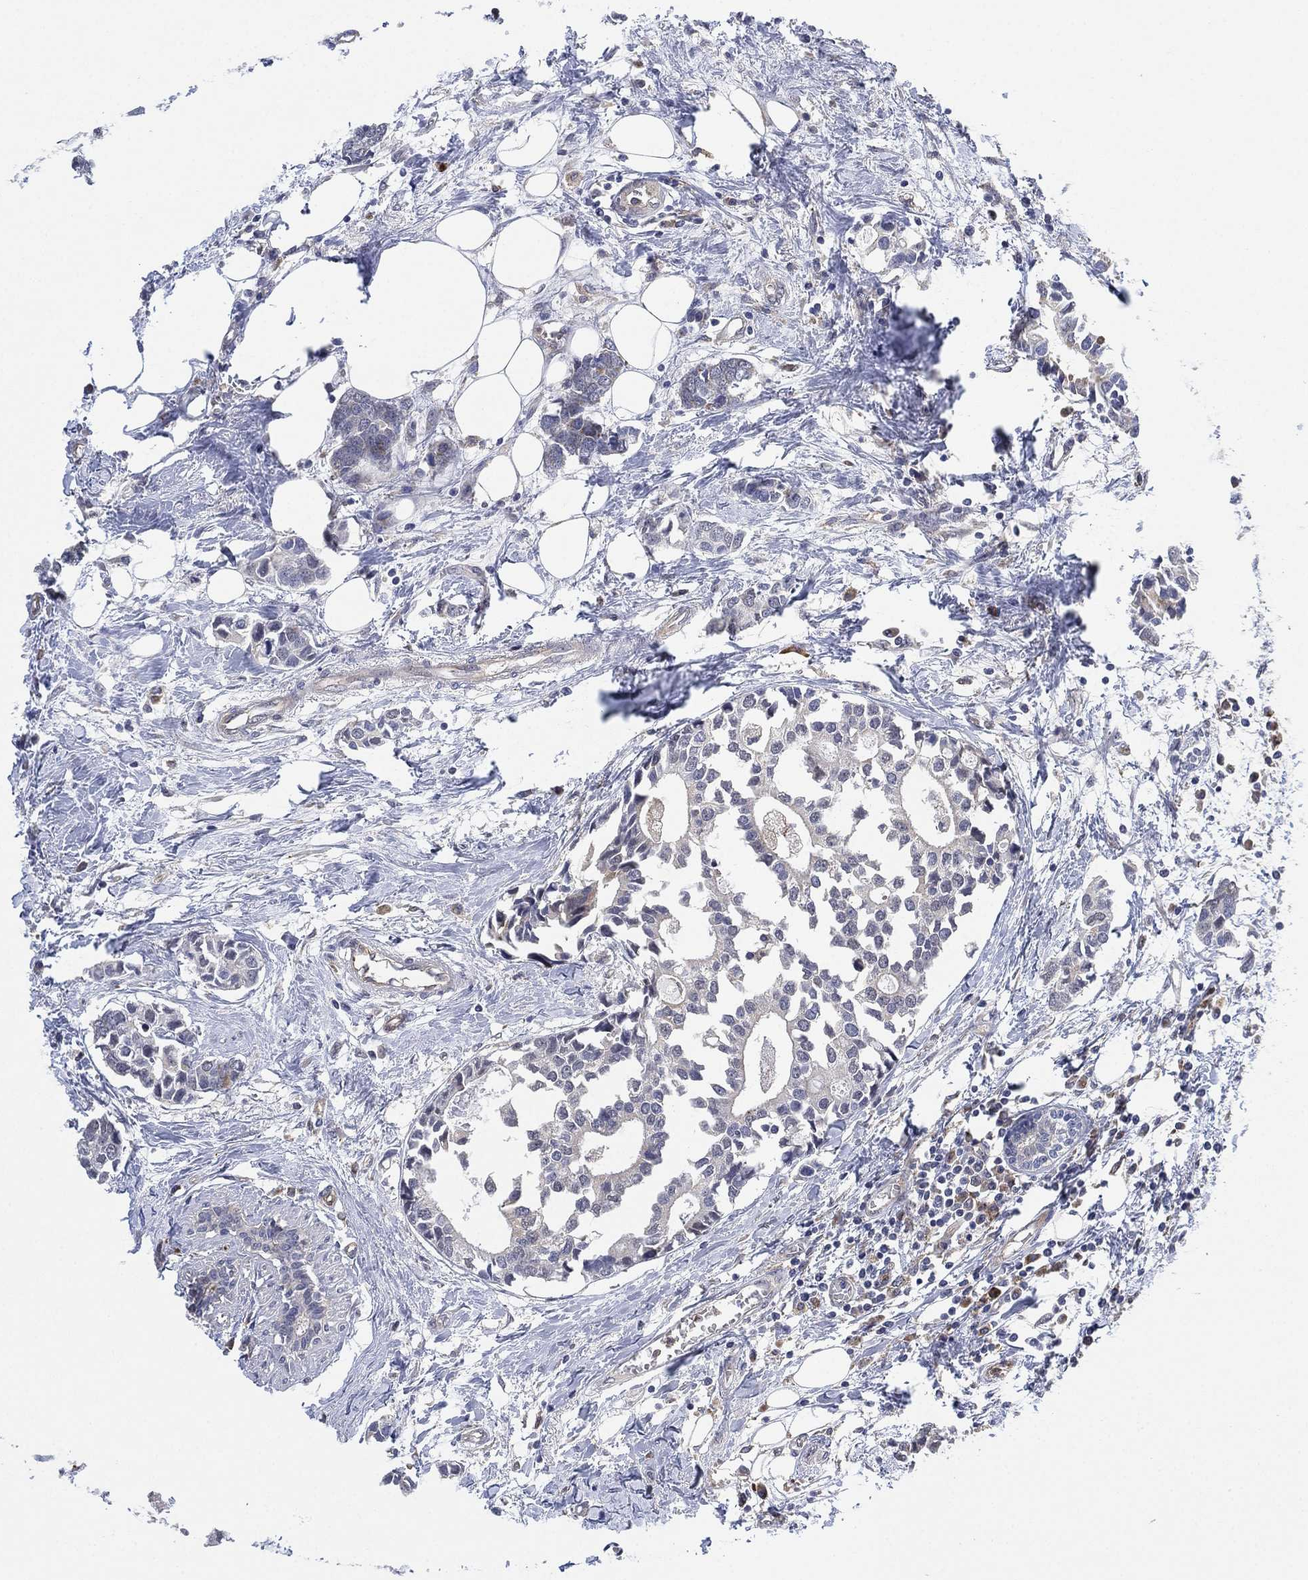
{"staining": {"intensity": "negative", "quantity": "none", "location": "none"}, "tissue": "breast cancer", "cell_type": "Tumor cells", "image_type": "cancer", "snomed": [{"axis": "morphology", "description": "Duct carcinoma"}, {"axis": "topography", "description": "Breast"}], "caption": "Tumor cells show no significant protein expression in breast intraductal carcinoma.", "gene": "FES", "patient": {"sex": "female", "age": 83}}